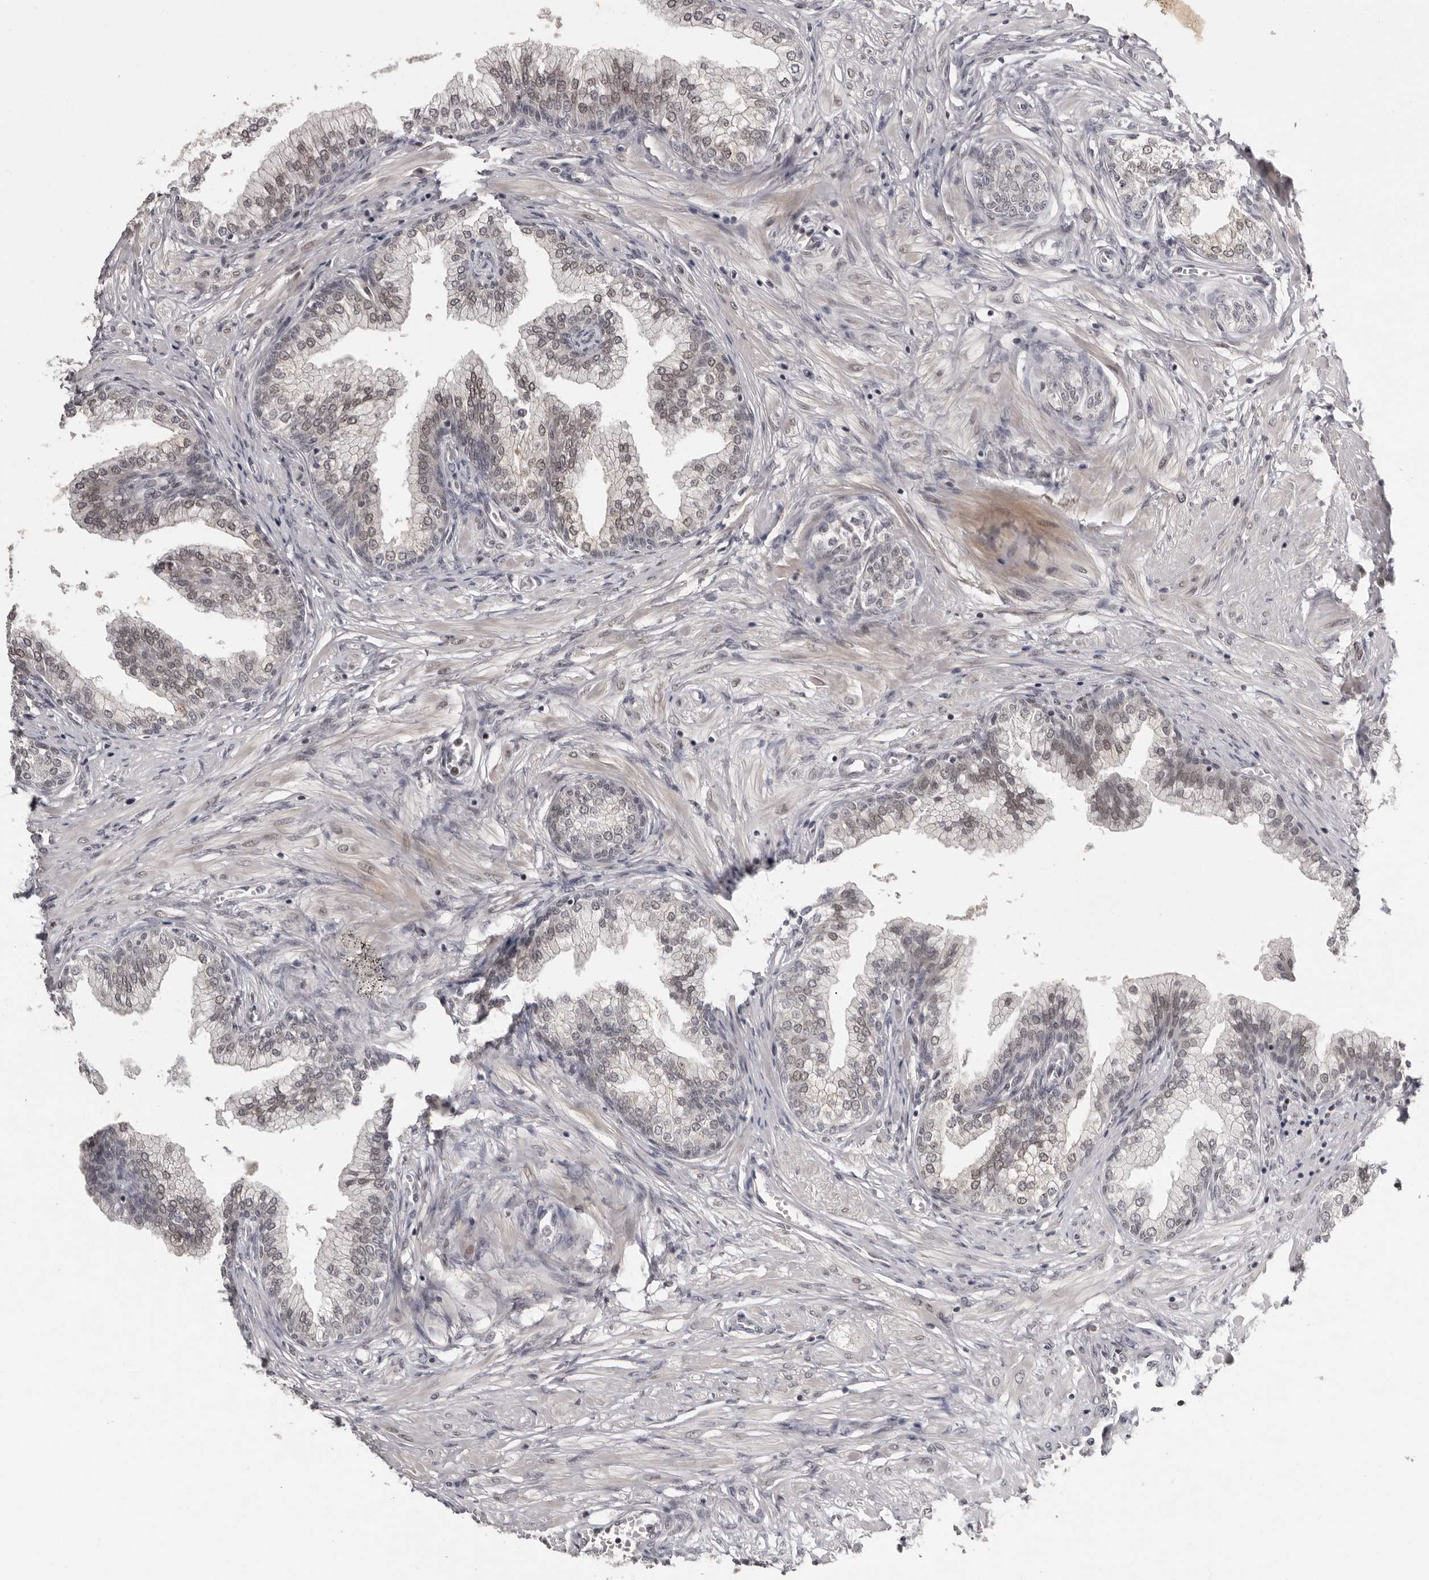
{"staining": {"intensity": "weak", "quantity": ">75%", "location": "nuclear"}, "tissue": "prostate", "cell_type": "Glandular cells", "image_type": "normal", "snomed": [{"axis": "morphology", "description": "Normal tissue, NOS"}, {"axis": "morphology", "description": "Urothelial carcinoma, Low grade"}, {"axis": "topography", "description": "Urinary bladder"}, {"axis": "topography", "description": "Prostate"}], "caption": "Protein positivity by immunohistochemistry (IHC) demonstrates weak nuclear staining in about >75% of glandular cells in unremarkable prostate.", "gene": "SRCAP", "patient": {"sex": "male", "age": 60}}